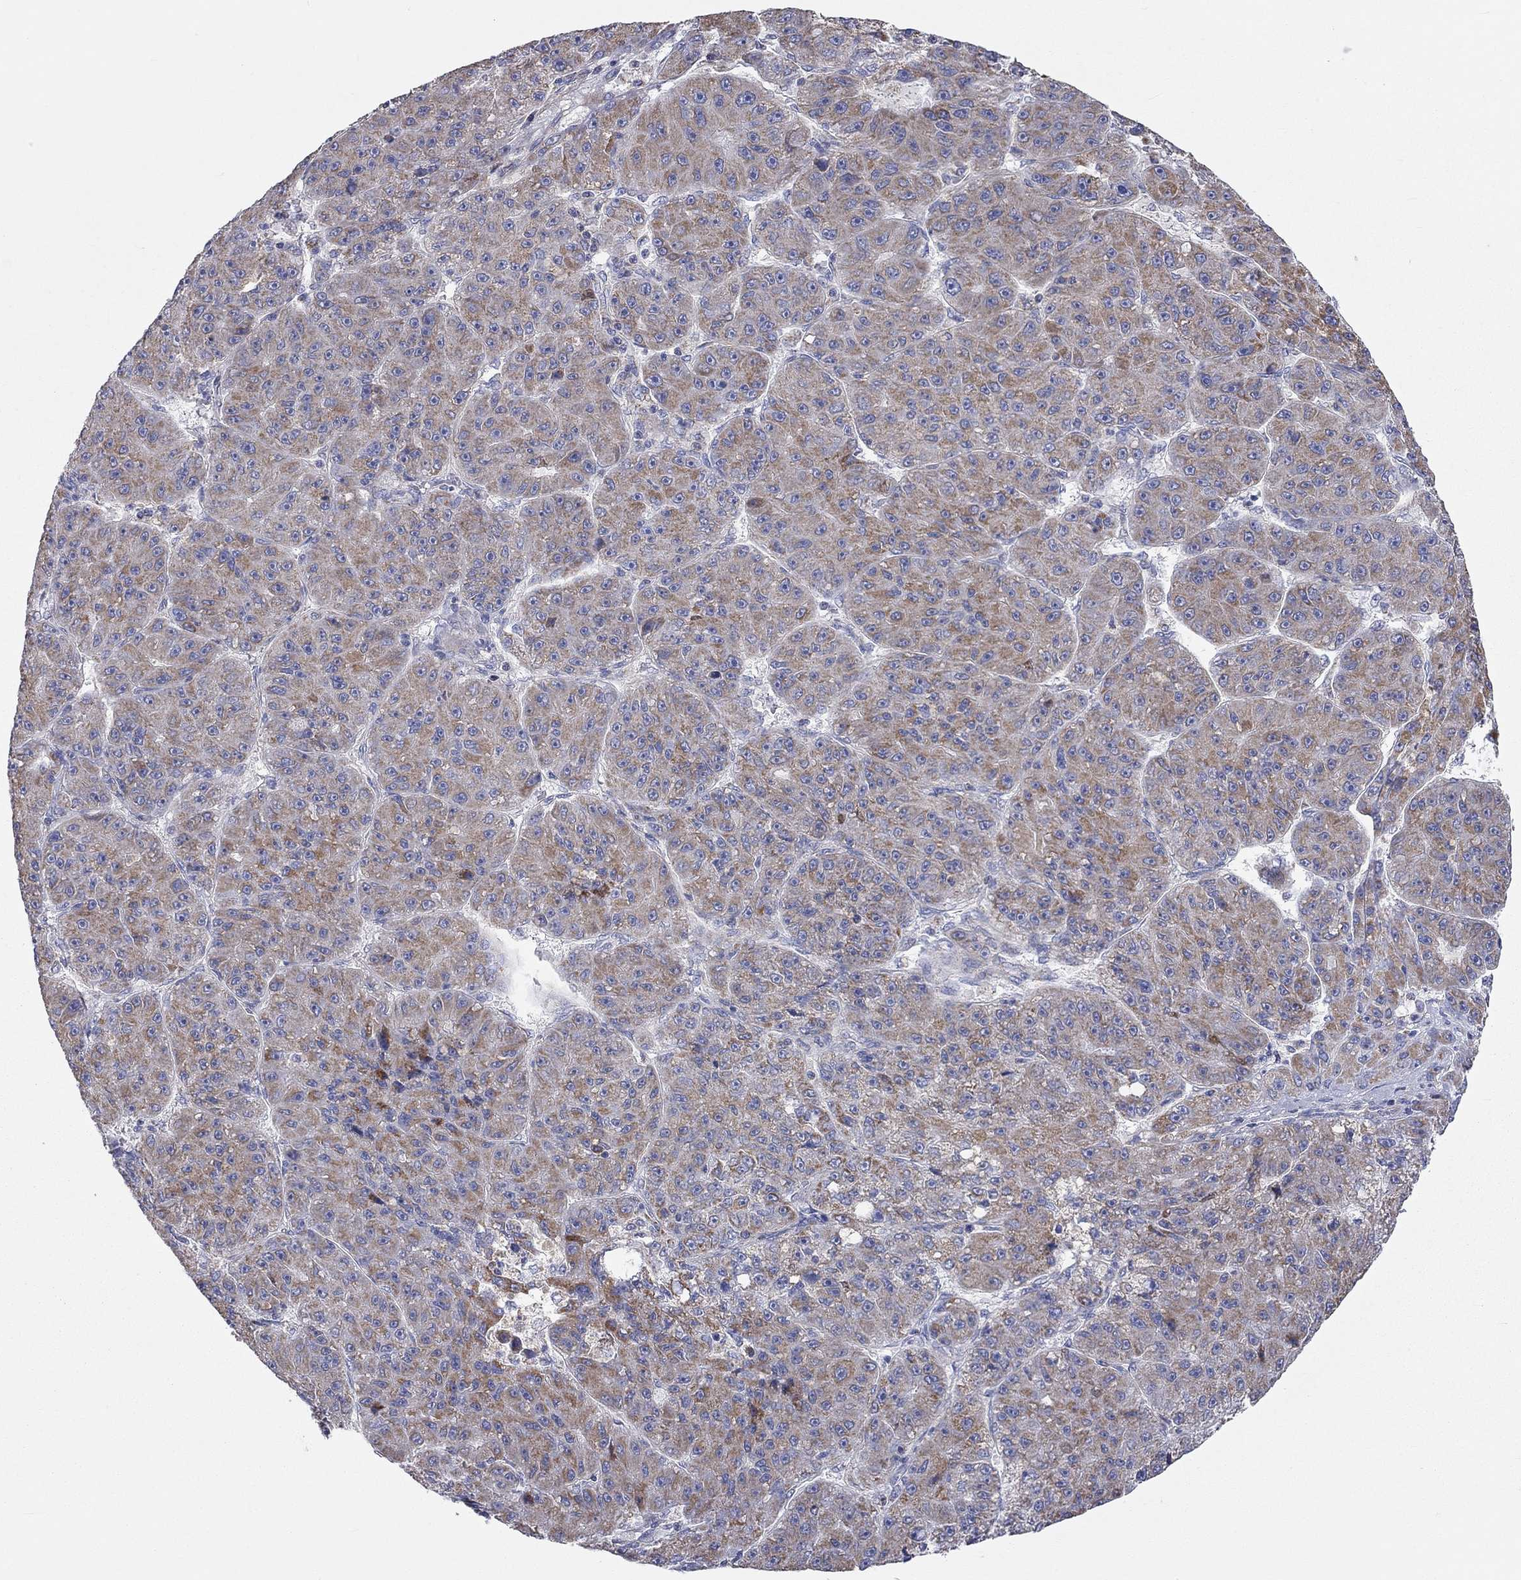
{"staining": {"intensity": "moderate", "quantity": "25%-75%", "location": "cytoplasmic/membranous"}, "tissue": "liver cancer", "cell_type": "Tumor cells", "image_type": "cancer", "snomed": [{"axis": "morphology", "description": "Carcinoma, Hepatocellular, NOS"}, {"axis": "topography", "description": "Liver"}], "caption": "Brown immunohistochemical staining in human liver hepatocellular carcinoma shows moderate cytoplasmic/membranous positivity in about 25%-75% of tumor cells. Using DAB (3,3'-diaminobenzidine) (brown) and hematoxylin (blue) stains, captured at high magnification using brightfield microscopy.", "gene": "RCAN1", "patient": {"sex": "male", "age": 67}}